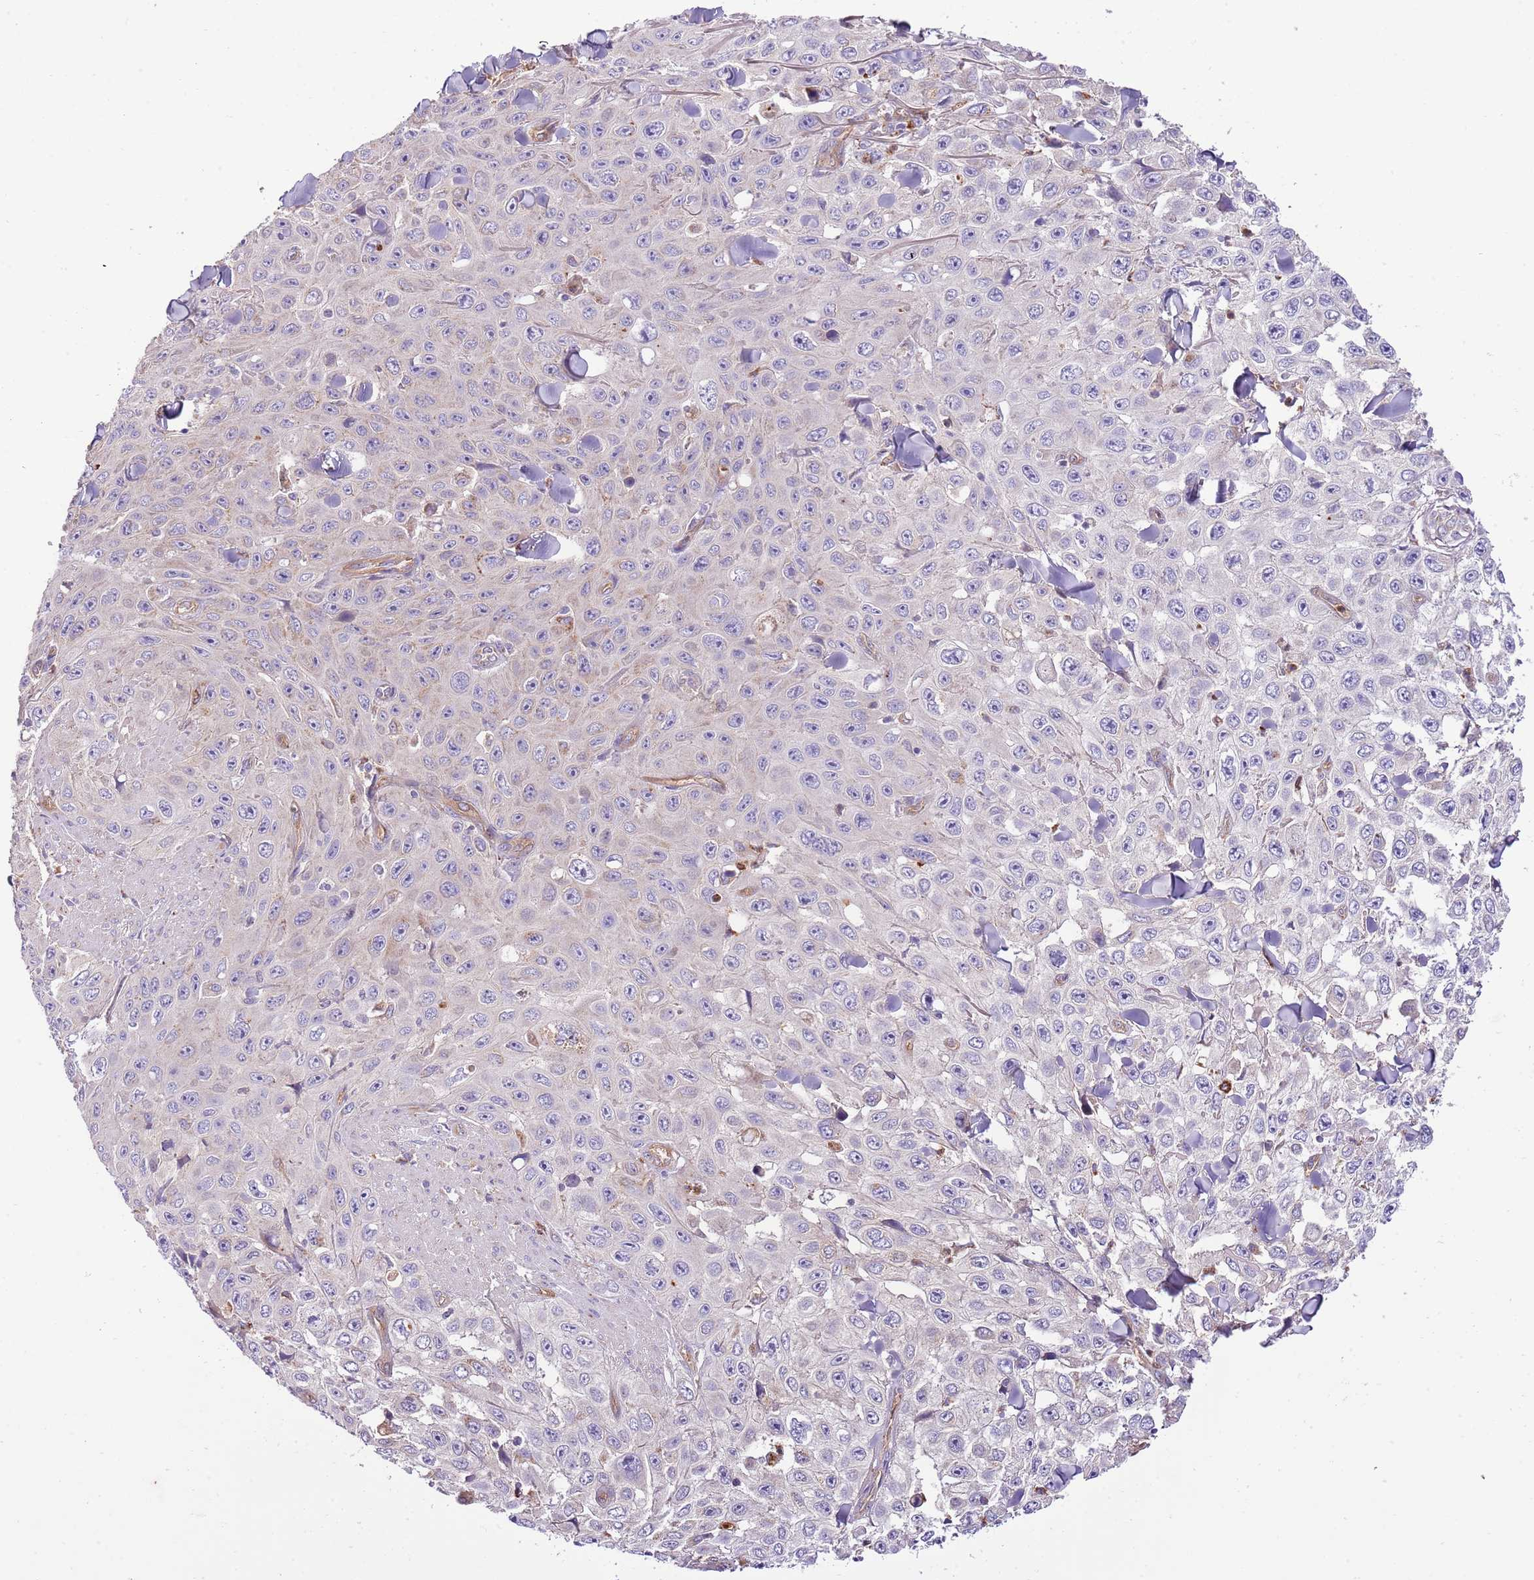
{"staining": {"intensity": "moderate", "quantity": "<25%", "location": "cytoplasmic/membranous"}, "tissue": "skin cancer", "cell_type": "Tumor cells", "image_type": "cancer", "snomed": [{"axis": "morphology", "description": "Squamous cell carcinoma, NOS"}, {"axis": "topography", "description": "Skin"}], "caption": "High-power microscopy captured an immunohistochemistry image of skin cancer (squamous cell carcinoma), revealing moderate cytoplasmic/membranous staining in approximately <25% of tumor cells.", "gene": "DOCK6", "patient": {"sex": "male", "age": 82}}